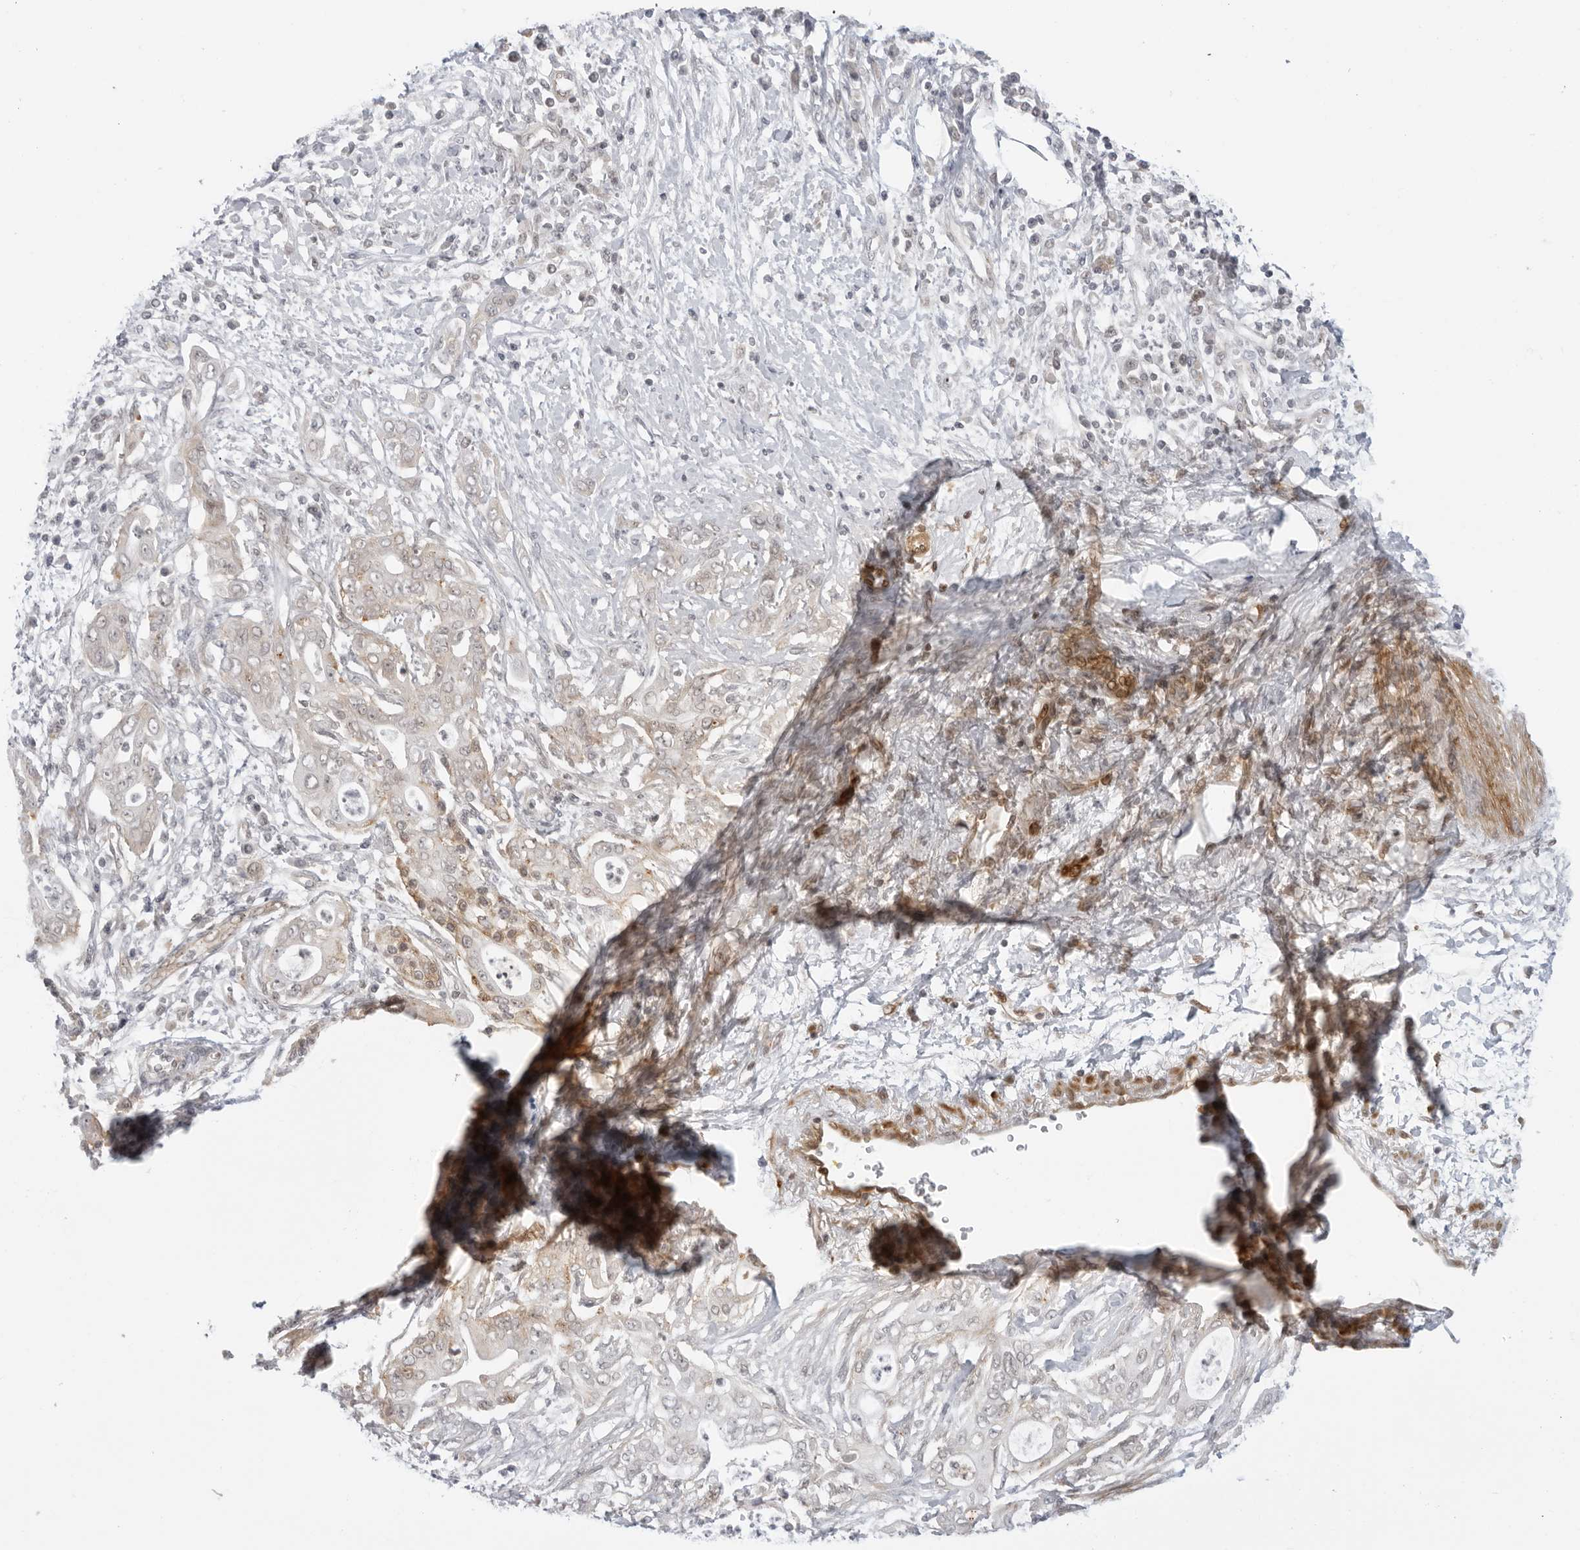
{"staining": {"intensity": "weak", "quantity": "<25%", "location": "cytoplasmic/membranous"}, "tissue": "pancreatic cancer", "cell_type": "Tumor cells", "image_type": "cancer", "snomed": [{"axis": "morphology", "description": "Adenocarcinoma, NOS"}, {"axis": "topography", "description": "Pancreas"}], "caption": "An image of human pancreatic cancer is negative for staining in tumor cells.", "gene": "SUGCT", "patient": {"sex": "male", "age": 58}}